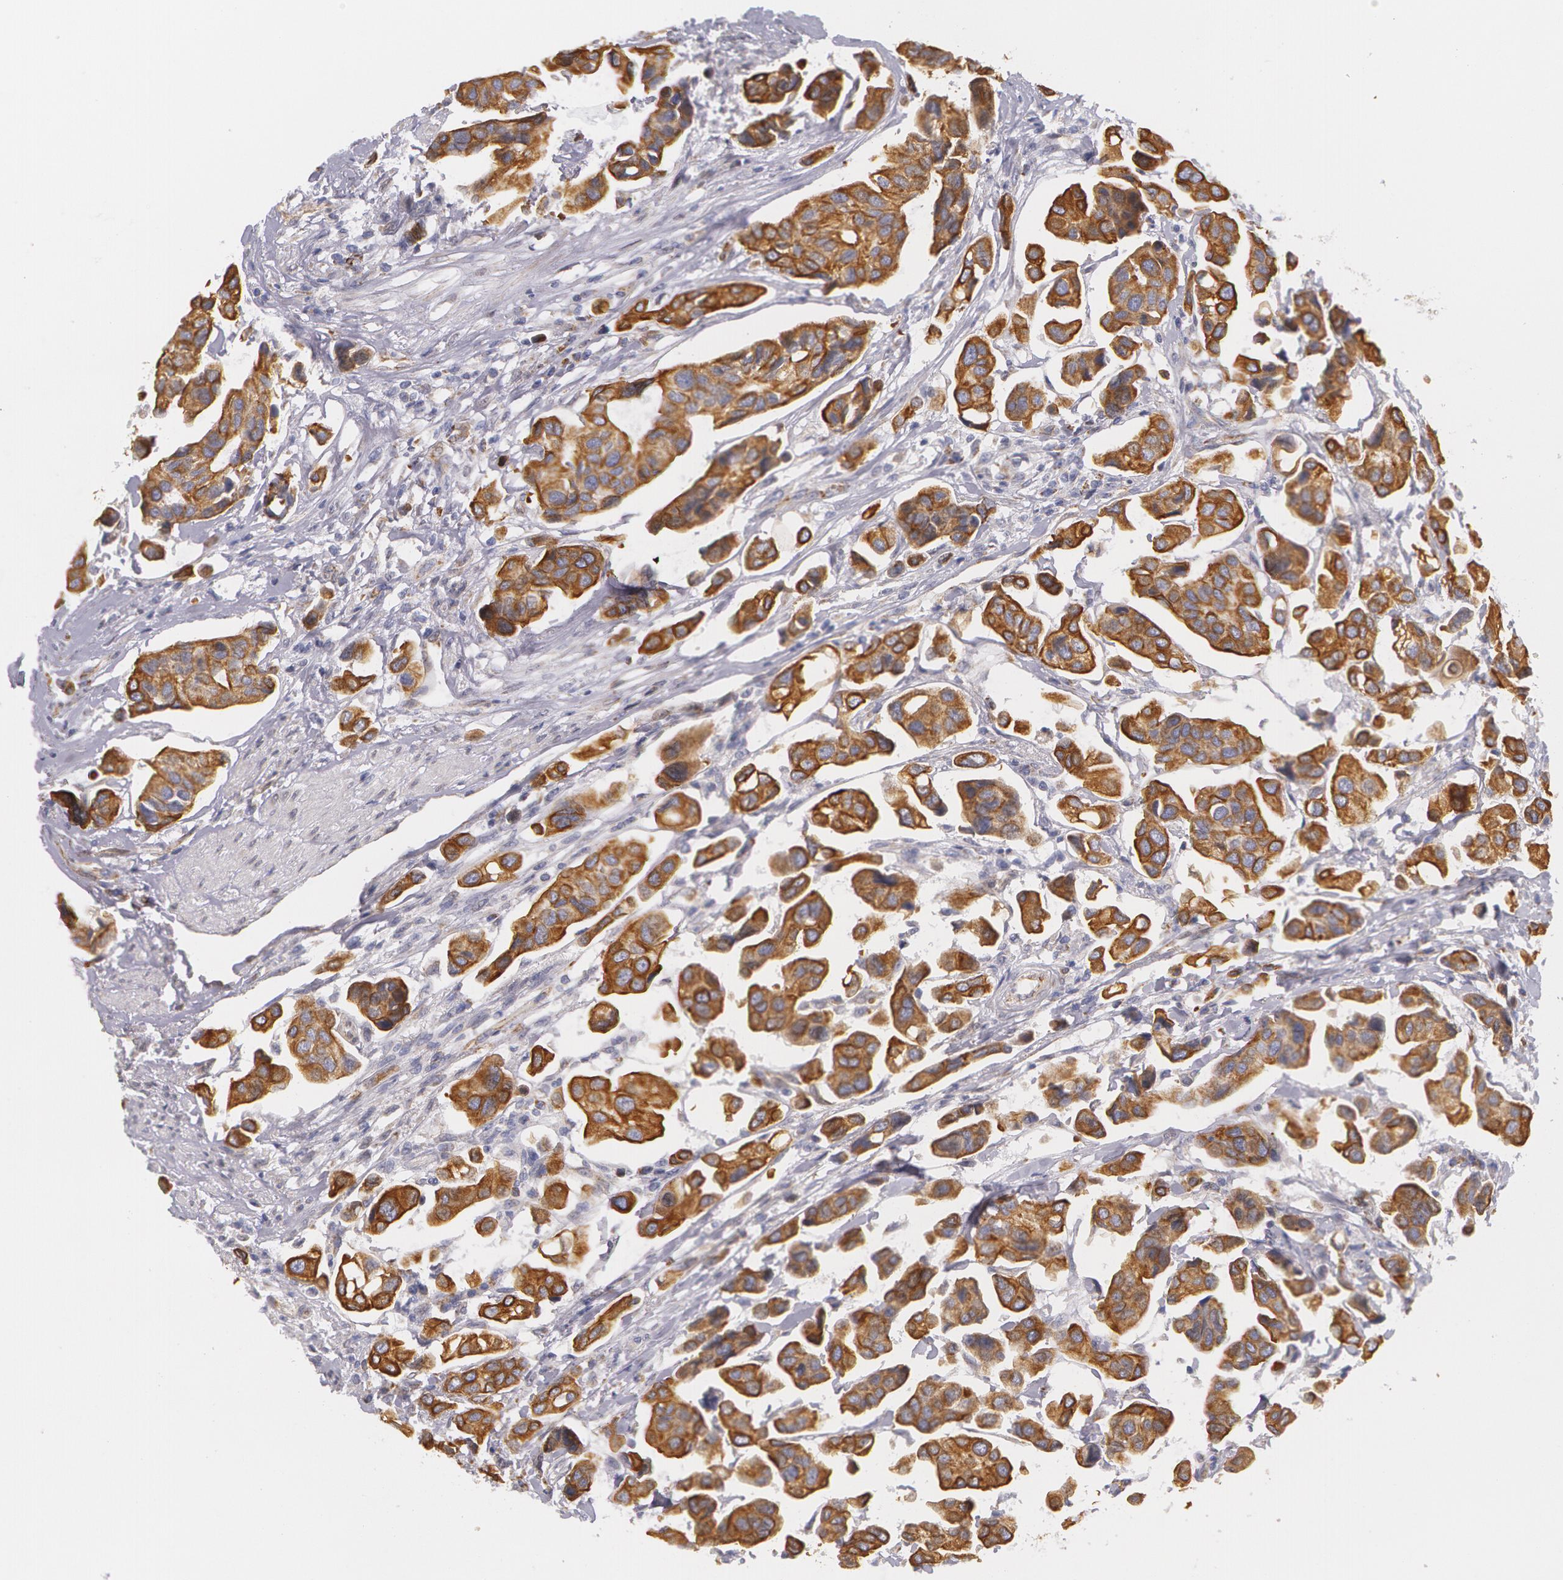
{"staining": {"intensity": "strong", "quantity": ">75%", "location": "cytoplasmic/membranous"}, "tissue": "urothelial cancer", "cell_type": "Tumor cells", "image_type": "cancer", "snomed": [{"axis": "morphology", "description": "Adenocarcinoma, NOS"}, {"axis": "topography", "description": "Urinary bladder"}], "caption": "This is an image of immunohistochemistry staining of adenocarcinoma, which shows strong expression in the cytoplasmic/membranous of tumor cells.", "gene": "KRT18", "patient": {"sex": "male", "age": 61}}